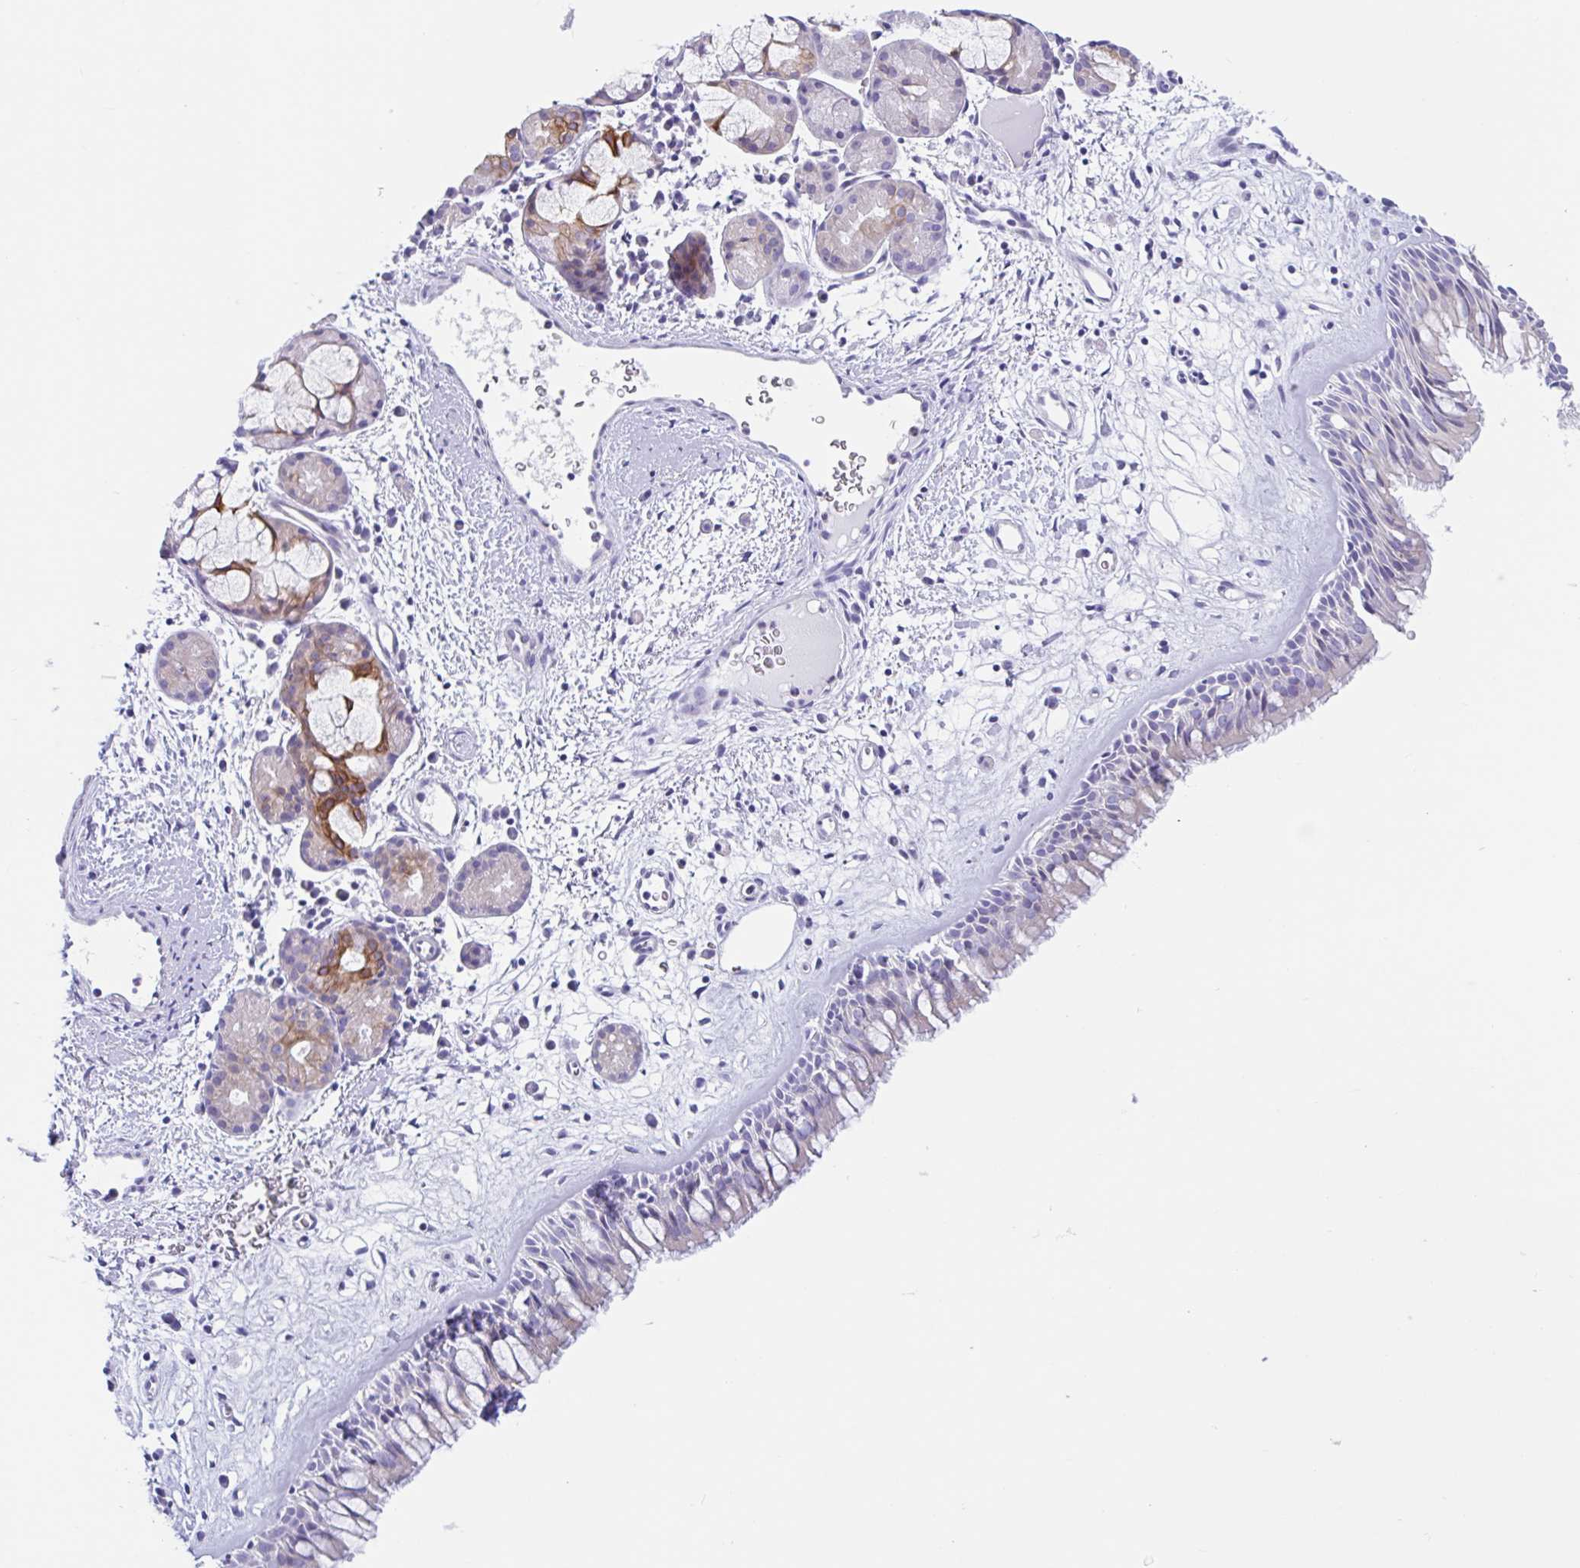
{"staining": {"intensity": "weak", "quantity": "<25%", "location": "cytoplasmic/membranous"}, "tissue": "nasopharynx", "cell_type": "Respiratory epithelial cells", "image_type": "normal", "snomed": [{"axis": "morphology", "description": "Normal tissue, NOS"}, {"axis": "topography", "description": "Nasopharynx"}], "caption": "High magnification brightfield microscopy of unremarkable nasopharynx stained with DAB (3,3'-diaminobenzidine) (brown) and counterstained with hematoxylin (blue): respiratory epithelial cells show no significant expression.", "gene": "OR6N2", "patient": {"sex": "male", "age": 65}}